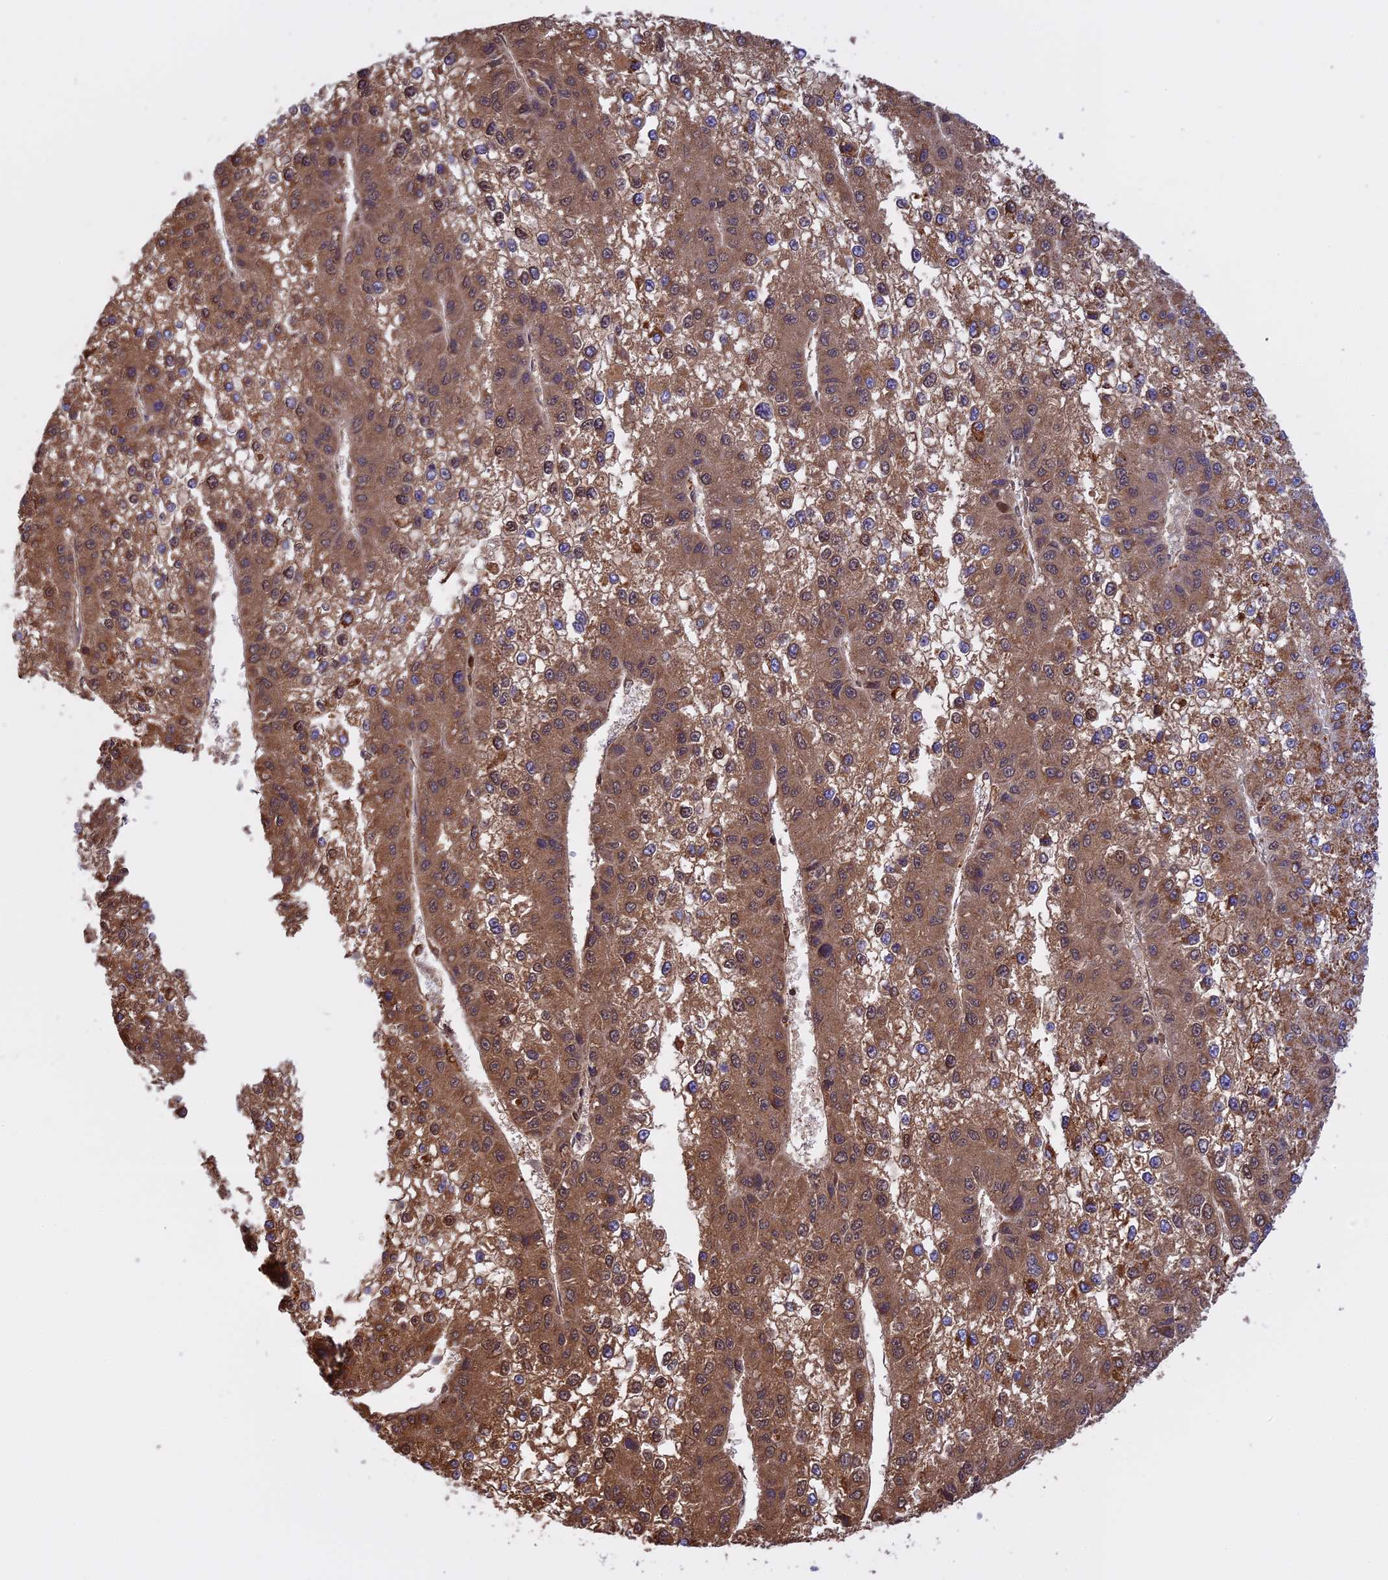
{"staining": {"intensity": "moderate", "quantity": ">75%", "location": "cytoplasmic/membranous"}, "tissue": "liver cancer", "cell_type": "Tumor cells", "image_type": "cancer", "snomed": [{"axis": "morphology", "description": "Carcinoma, Hepatocellular, NOS"}, {"axis": "topography", "description": "Liver"}], "caption": "Protein expression analysis of human liver cancer reveals moderate cytoplasmic/membranous positivity in about >75% of tumor cells.", "gene": "KCNG1", "patient": {"sex": "female", "age": 73}}